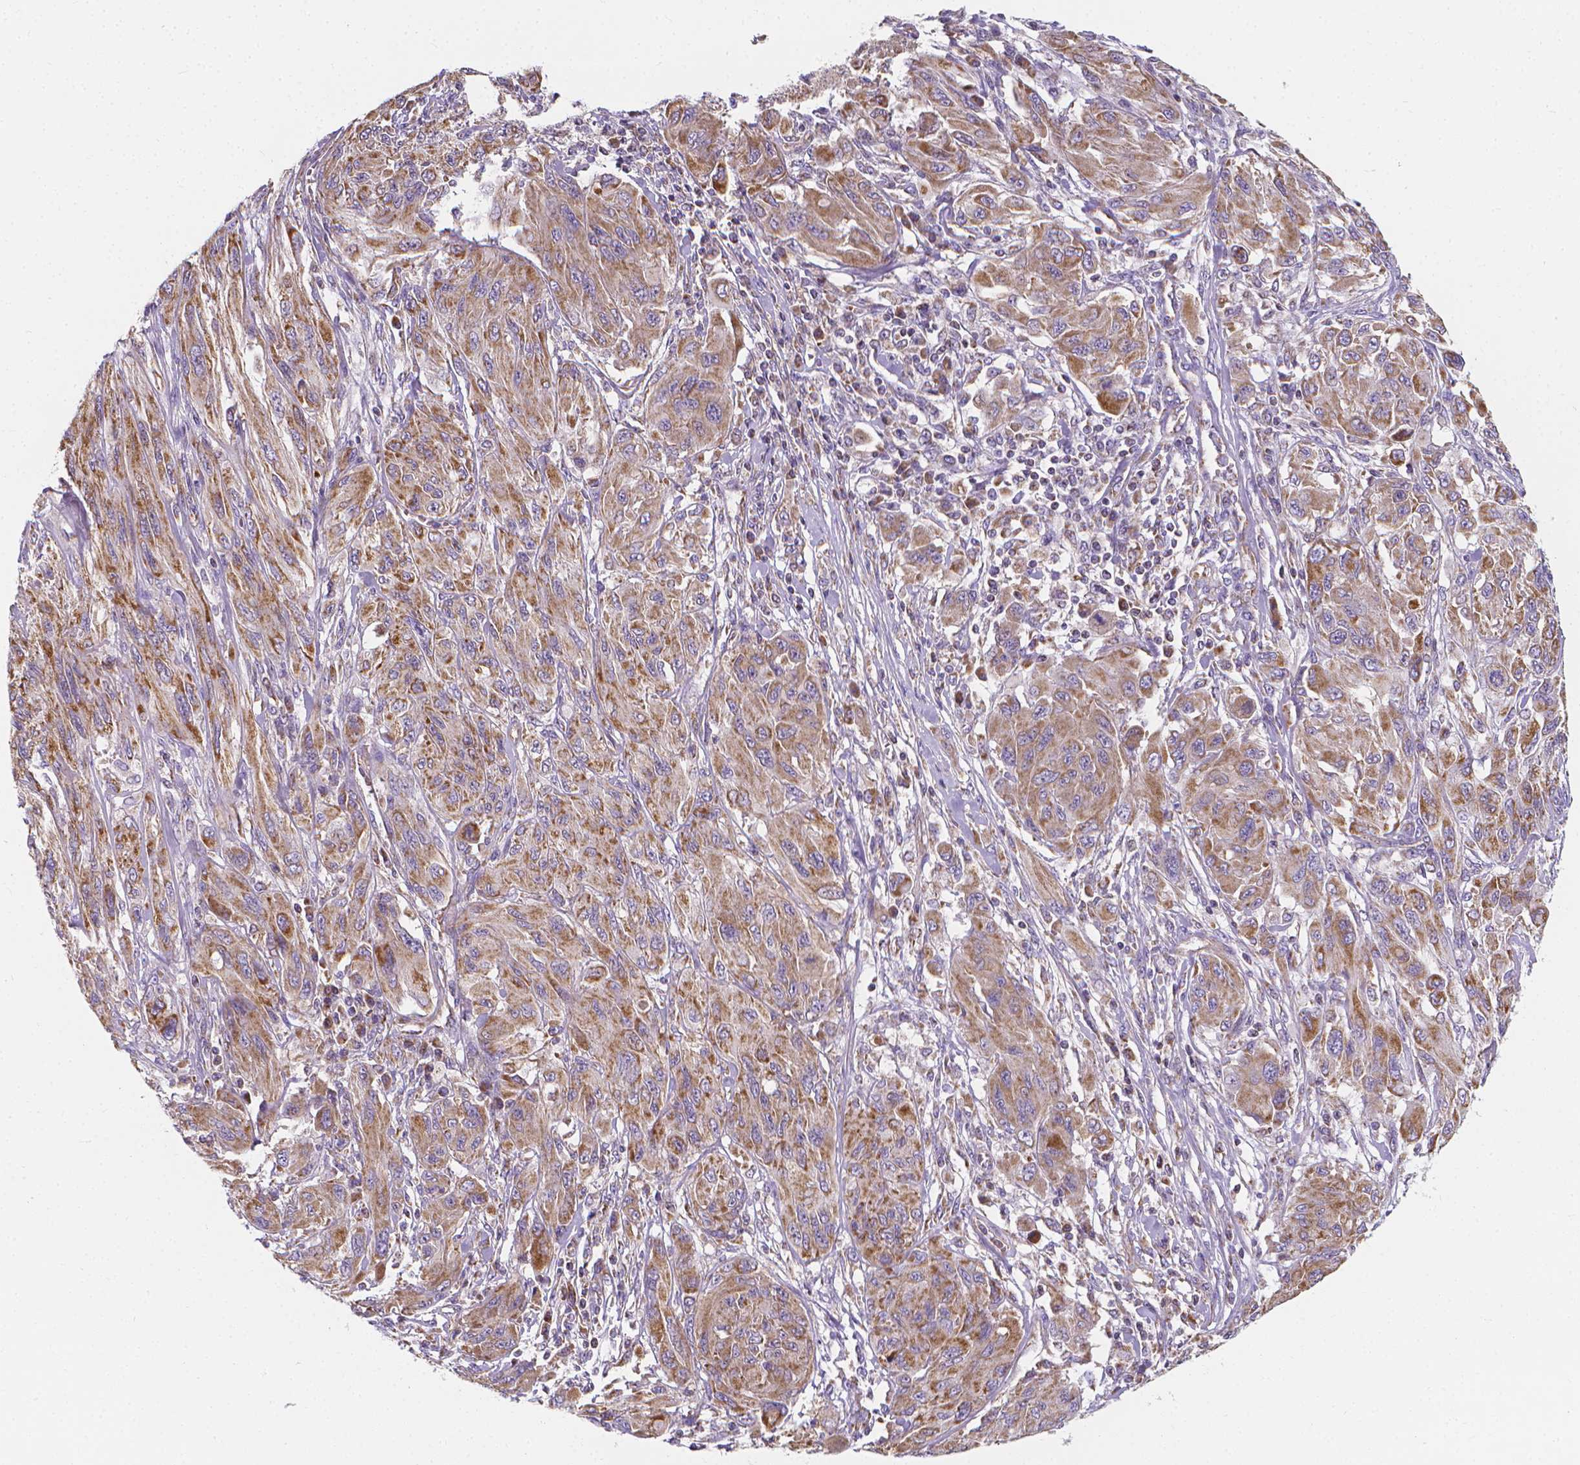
{"staining": {"intensity": "moderate", "quantity": ">75%", "location": "cytoplasmic/membranous"}, "tissue": "melanoma", "cell_type": "Tumor cells", "image_type": "cancer", "snomed": [{"axis": "morphology", "description": "Malignant melanoma, NOS"}, {"axis": "topography", "description": "Skin"}], "caption": "IHC of malignant melanoma reveals medium levels of moderate cytoplasmic/membranous expression in about >75% of tumor cells. (IHC, brightfield microscopy, high magnification).", "gene": "SNCAIP", "patient": {"sex": "female", "age": 91}}